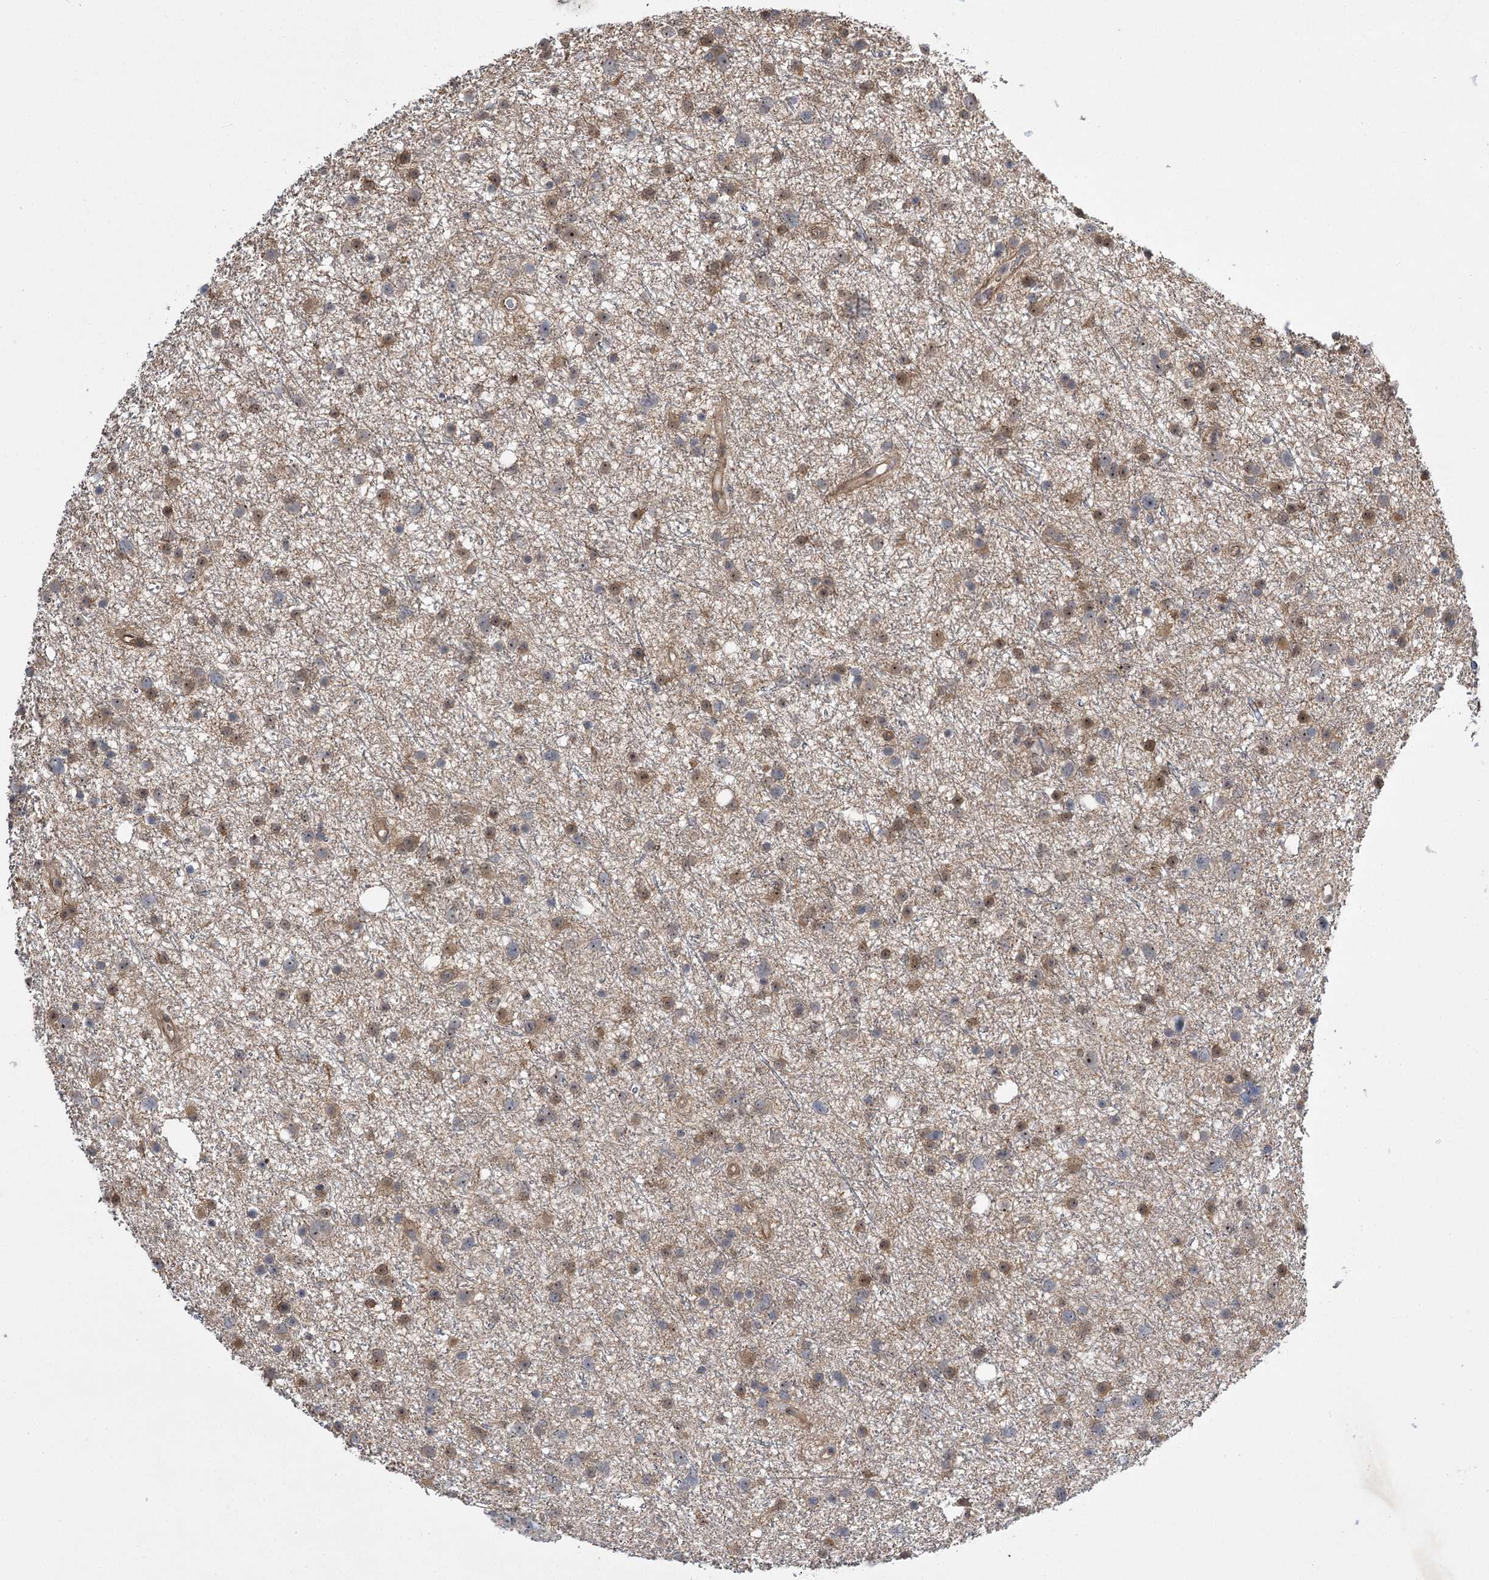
{"staining": {"intensity": "weak", "quantity": "25%-75%", "location": "cytoplasmic/membranous,nuclear"}, "tissue": "glioma", "cell_type": "Tumor cells", "image_type": "cancer", "snomed": [{"axis": "morphology", "description": "Glioma, malignant, Low grade"}, {"axis": "topography", "description": "Cerebral cortex"}], "caption": "Tumor cells show weak cytoplasmic/membranous and nuclear positivity in approximately 25%-75% of cells in malignant glioma (low-grade). (IHC, brightfield microscopy, high magnification).", "gene": "SERGEF", "patient": {"sex": "female", "age": 39}}